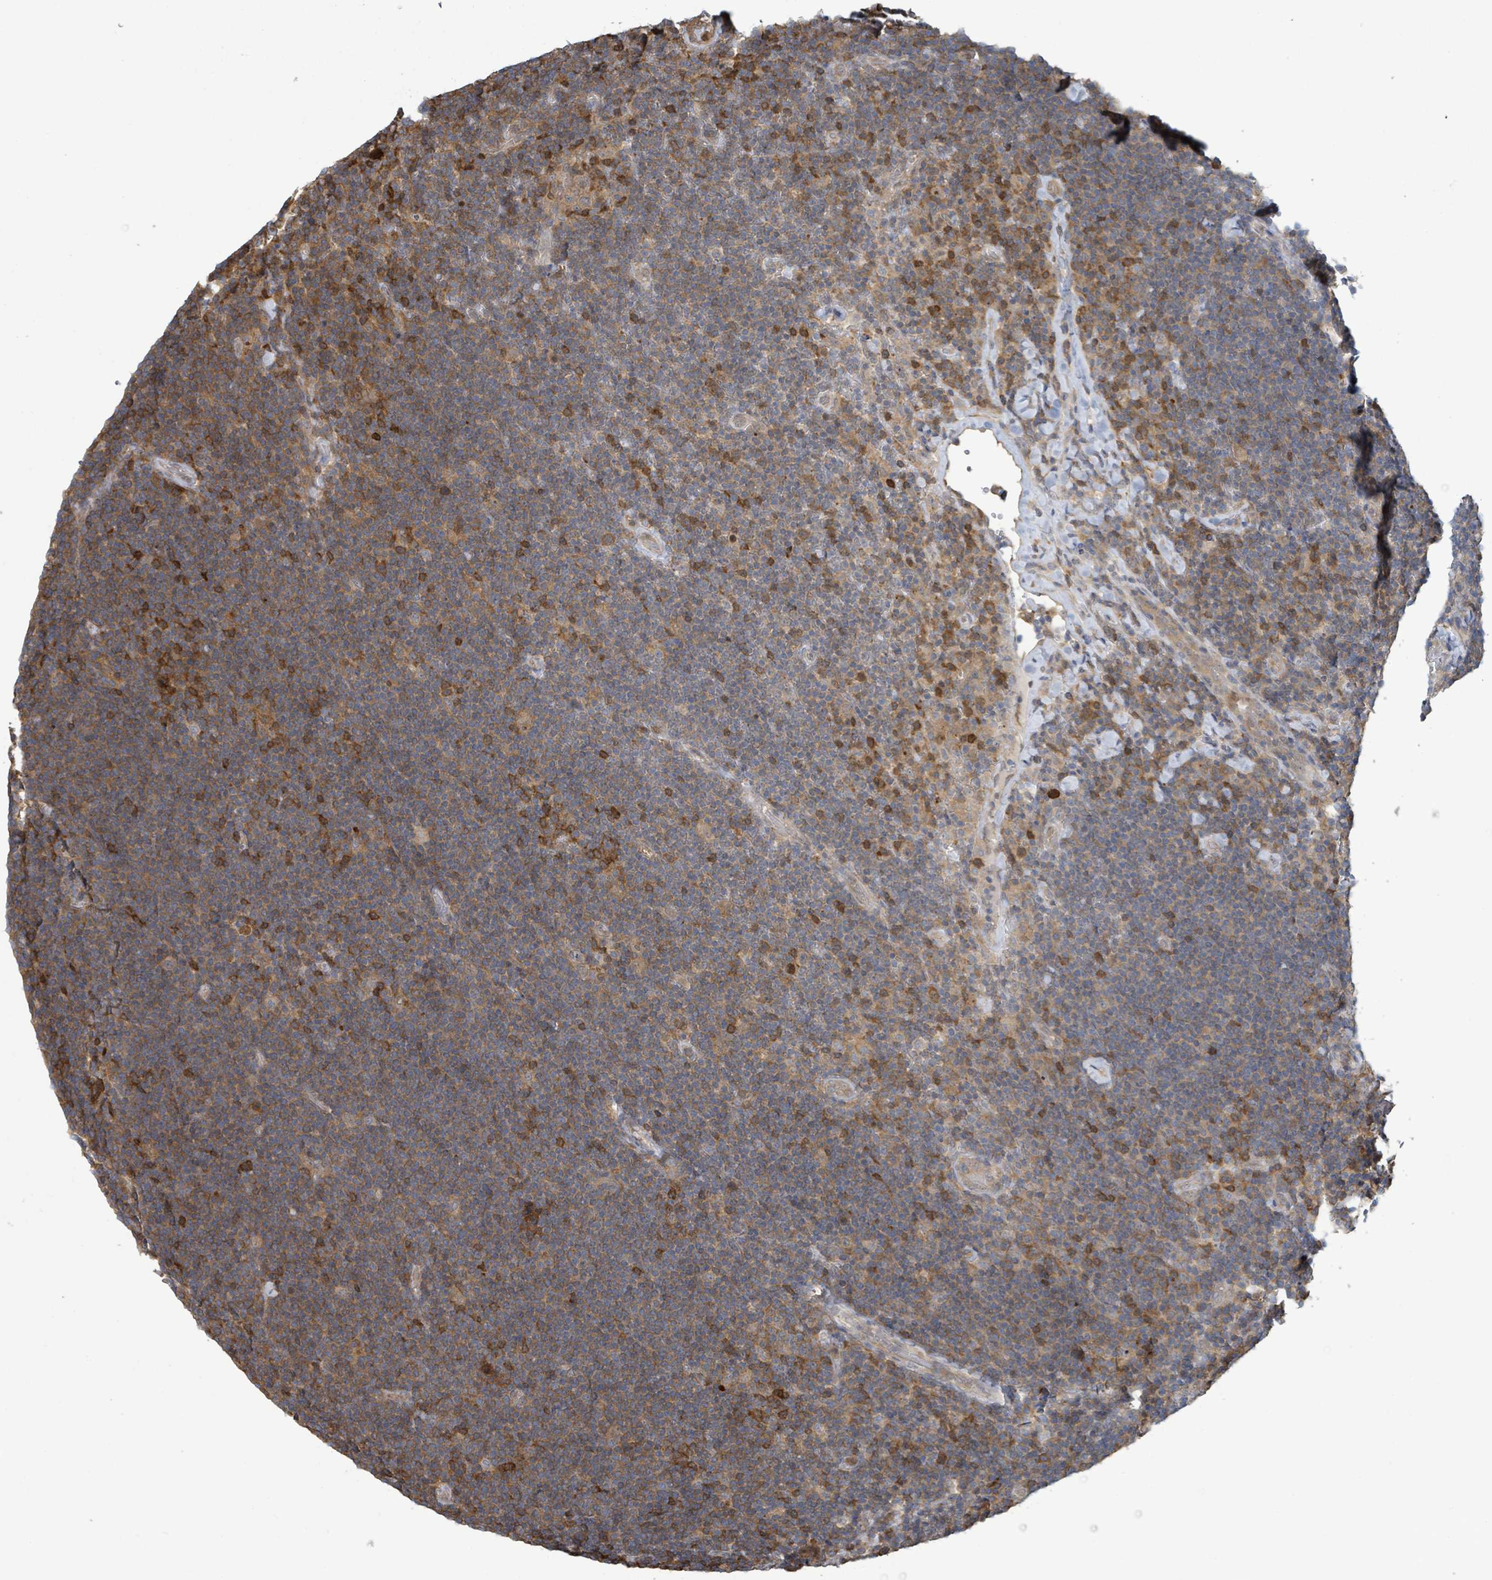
{"staining": {"intensity": "weak", "quantity": "<25%", "location": "cytoplasmic/membranous"}, "tissue": "lymphoma", "cell_type": "Tumor cells", "image_type": "cancer", "snomed": [{"axis": "morphology", "description": "Hodgkin's disease, NOS"}, {"axis": "topography", "description": "Lymph node"}], "caption": "An image of lymphoma stained for a protein demonstrates no brown staining in tumor cells.", "gene": "PGAM1", "patient": {"sex": "female", "age": 57}}